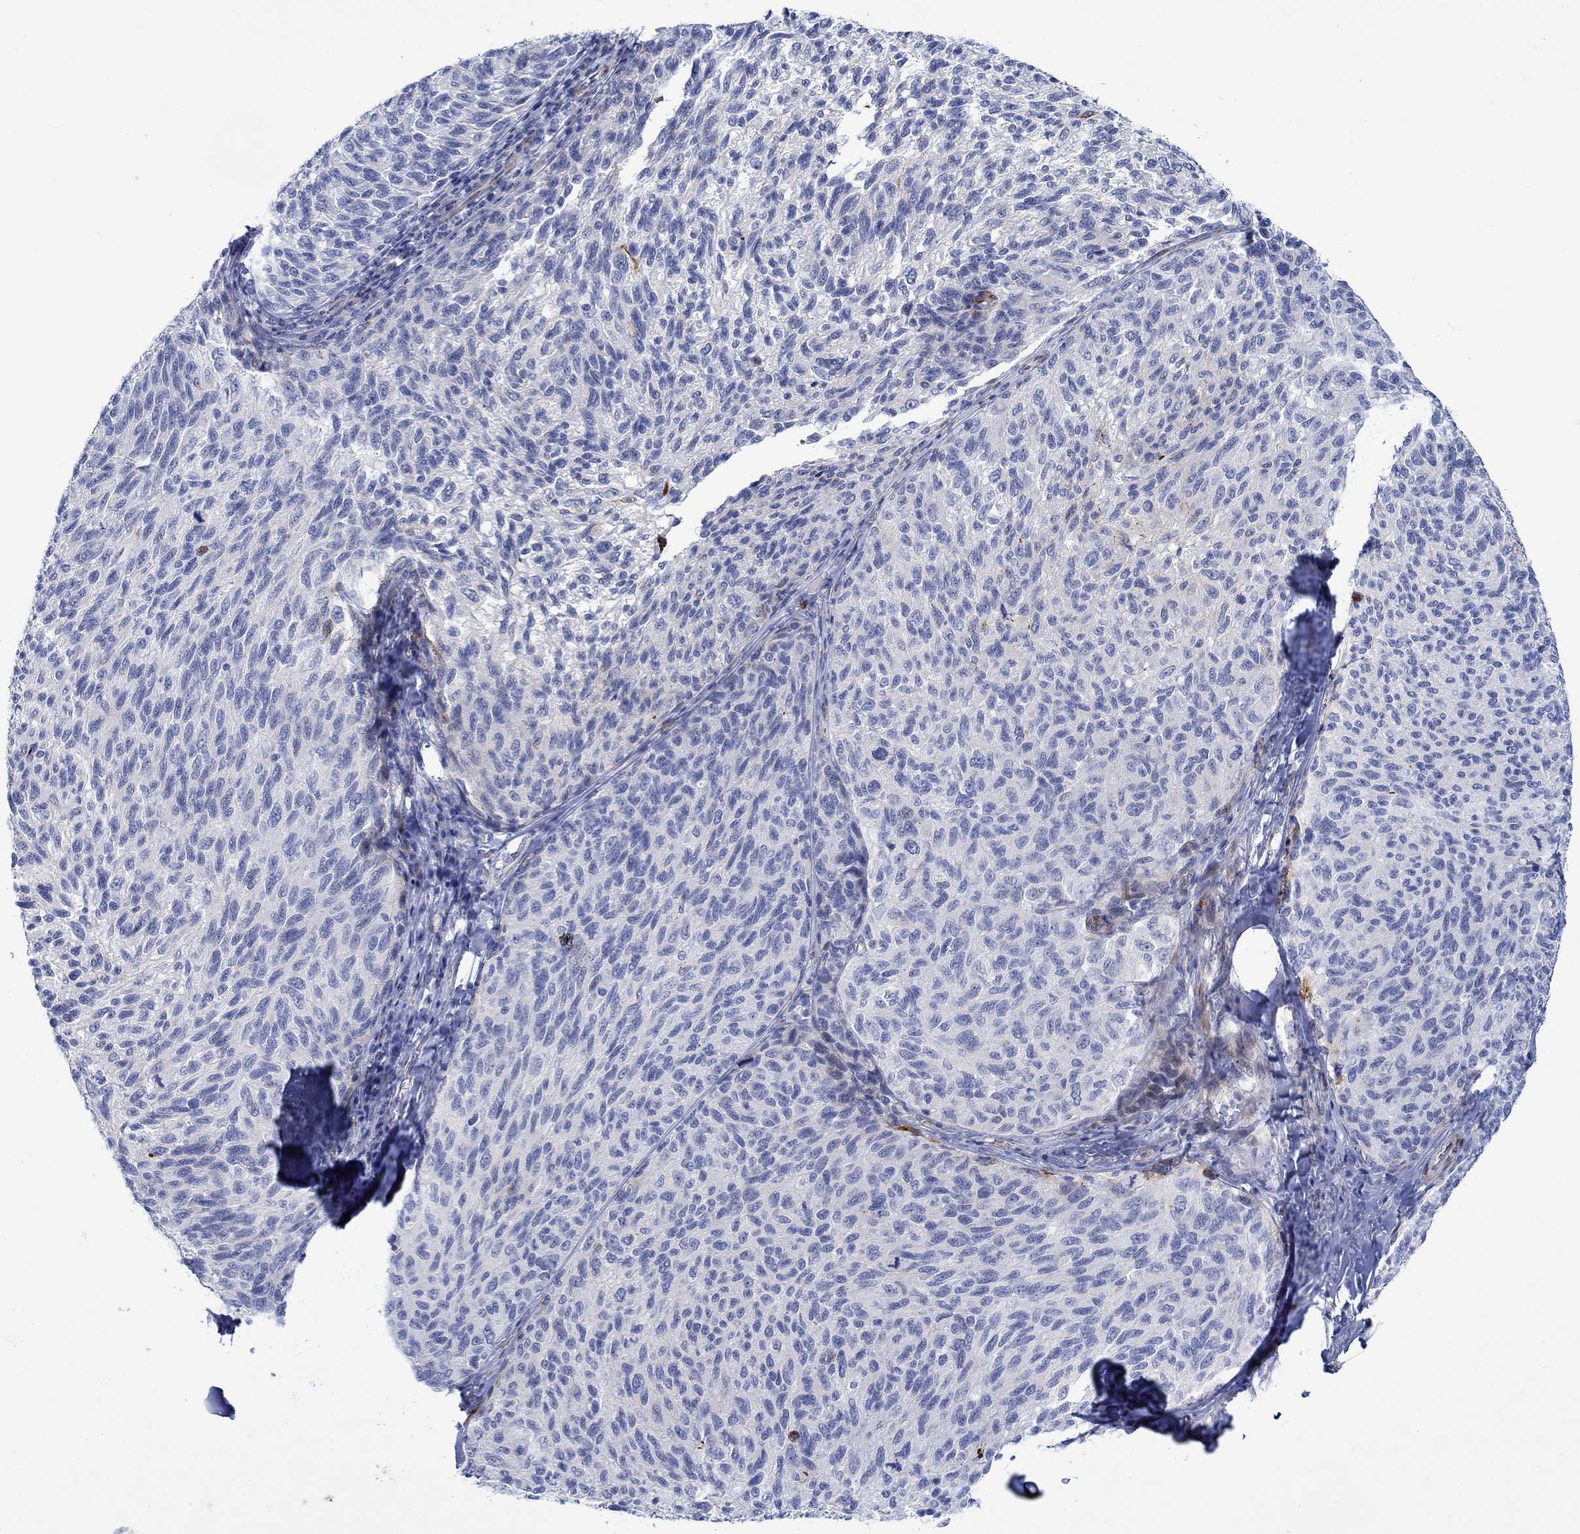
{"staining": {"intensity": "negative", "quantity": "none", "location": "none"}, "tissue": "melanoma", "cell_type": "Tumor cells", "image_type": "cancer", "snomed": [{"axis": "morphology", "description": "Malignant melanoma, NOS"}, {"axis": "topography", "description": "Skin"}], "caption": "A high-resolution photomicrograph shows IHC staining of melanoma, which exhibits no significant positivity in tumor cells.", "gene": "KSR2", "patient": {"sex": "female", "age": 73}}